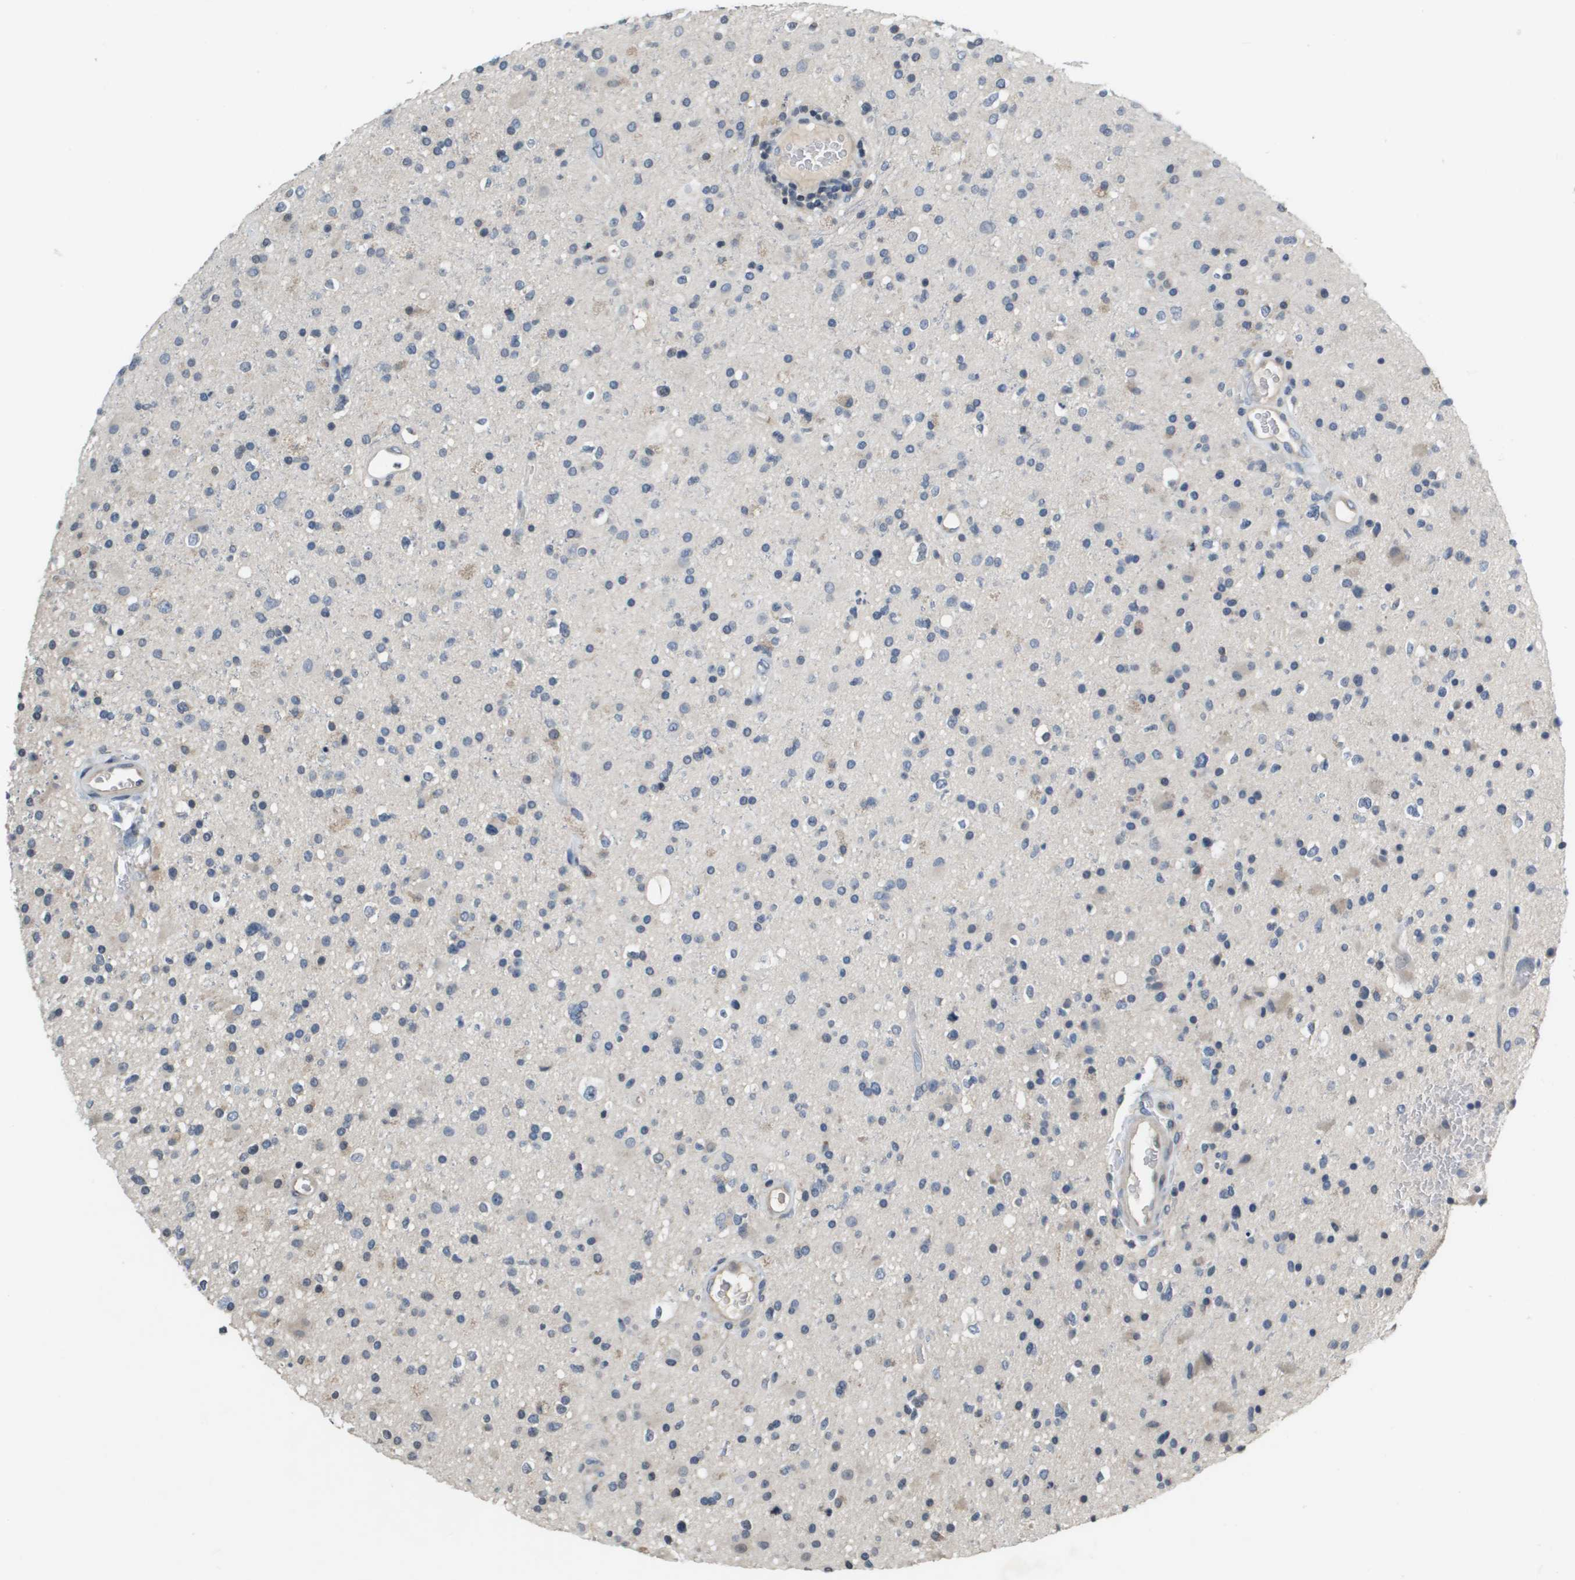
{"staining": {"intensity": "weak", "quantity": "<25%", "location": "cytoplasmic/membranous"}, "tissue": "glioma", "cell_type": "Tumor cells", "image_type": "cancer", "snomed": [{"axis": "morphology", "description": "Glioma, malignant, High grade"}, {"axis": "topography", "description": "Brain"}], "caption": "High magnification brightfield microscopy of glioma stained with DAB (3,3'-diaminobenzidine) (brown) and counterstained with hematoxylin (blue): tumor cells show no significant staining.", "gene": "CAPN11", "patient": {"sex": "male", "age": 33}}